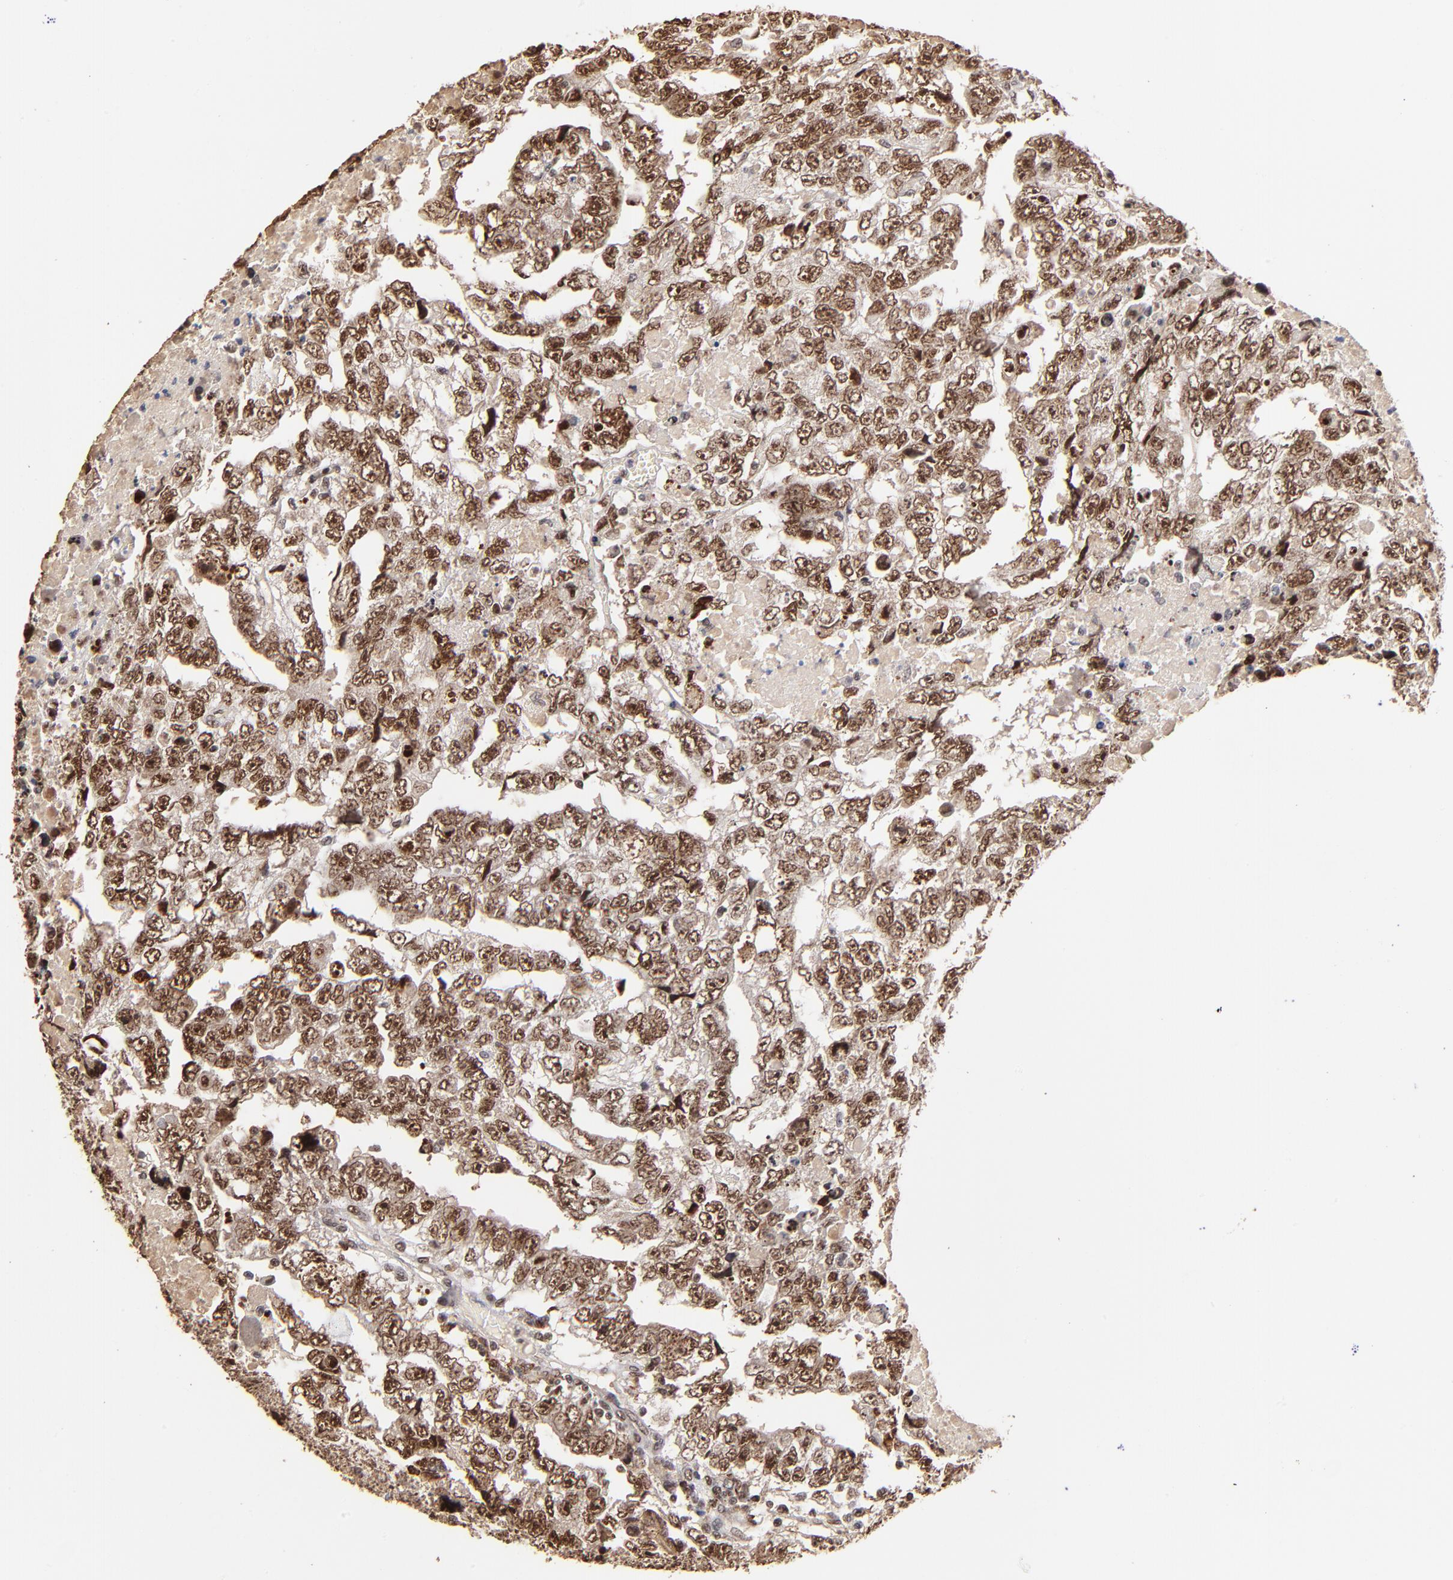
{"staining": {"intensity": "strong", "quantity": ">75%", "location": "cytoplasmic/membranous,nuclear"}, "tissue": "testis cancer", "cell_type": "Tumor cells", "image_type": "cancer", "snomed": [{"axis": "morphology", "description": "Carcinoma, Embryonal, NOS"}, {"axis": "topography", "description": "Testis"}], "caption": "Testis cancer (embryonal carcinoma) was stained to show a protein in brown. There is high levels of strong cytoplasmic/membranous and nuclear expression in approximately >75% of tumor cells. Ihc stains the protein of interest in brown and the nuclei are stained blue.", "gene": "ZNF146", "patient": {"sex": "male", "age": 36}}